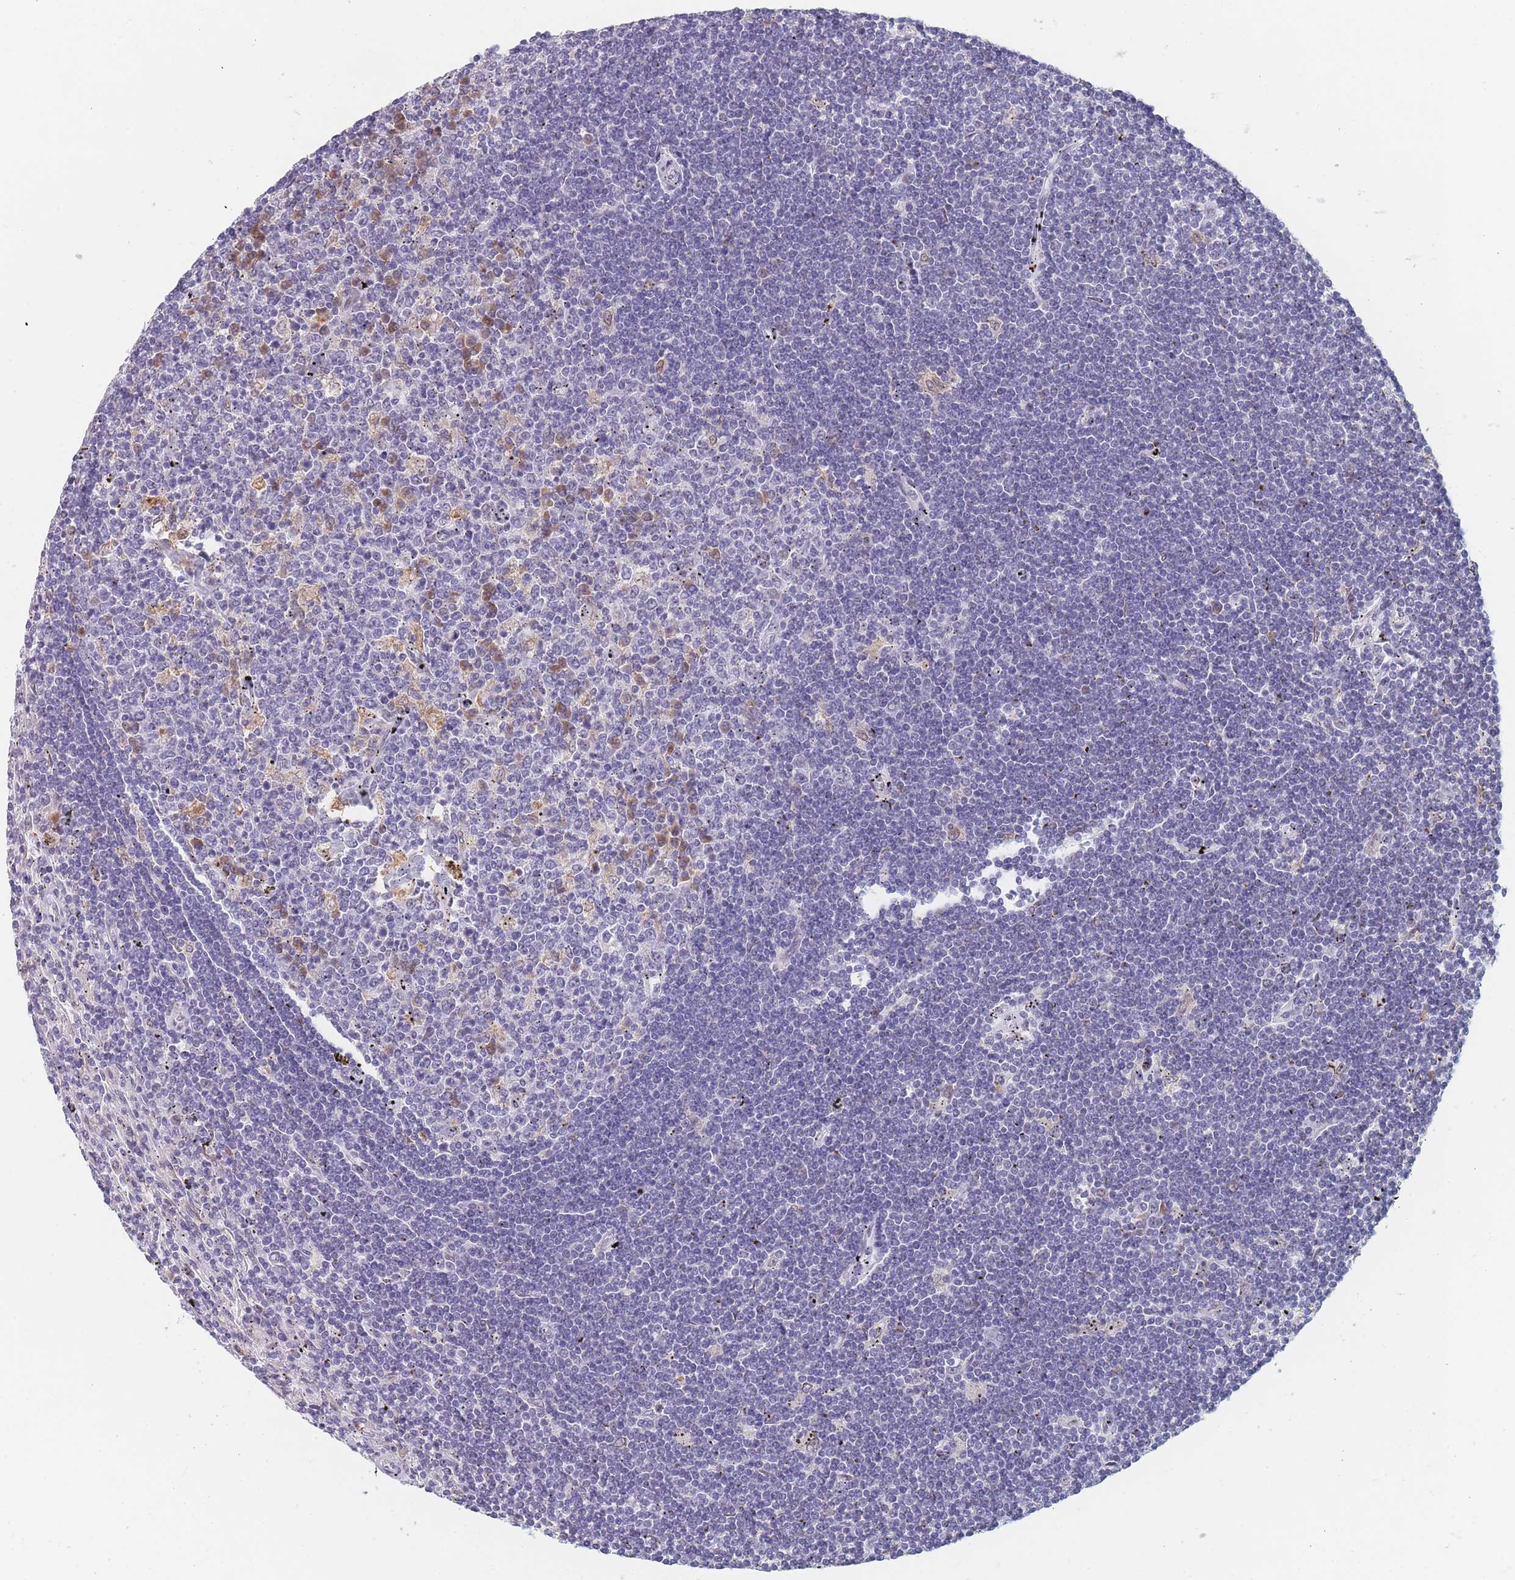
{"staining": {"intensity": "negative", "quantity": "none", "location": "none"}, "tissue": "lymphoma", "cell_type": "Tumor cells", "image_type": "cancer", "snomed": [{"axis": "morphology", "description": "Malignant lymphoma, non-Hodgkin's type, Low grade"}, {"axis": "topography", "description": "Spleen"}], "caption": "This is a histopathology image of IHC staining of malignant lymphoma, non-Hodgkin's type (low-grade), which shows no positivity in tumor cells. (DAB IHC with hematoxylin counter stain).", "gene": "TMED10", "patient": {"sex": "male", "age": 76}}